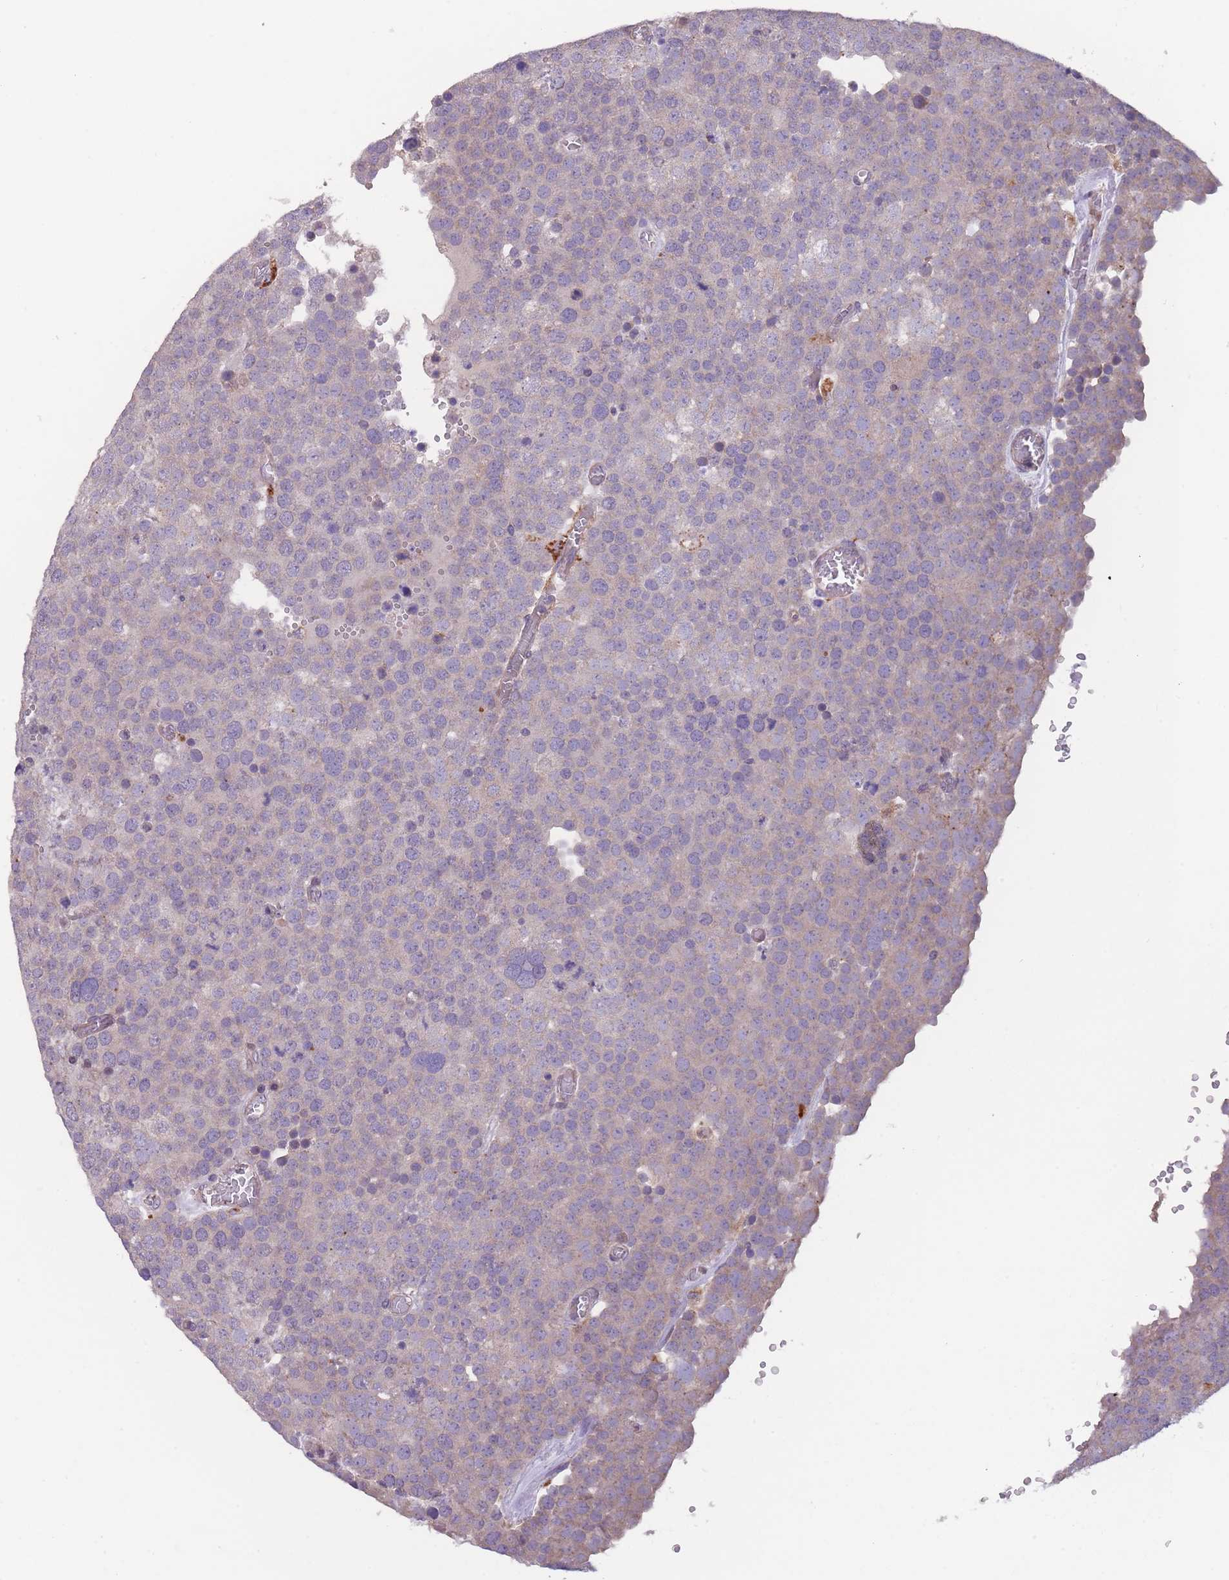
{"staining": {"intensity": "negative", "quantity": "none", "location": "none"}, "tissue": "testis cancer", "cell_type": "Tumor cells", "image_type": "cancer", "snomed": [{"axis": "morphology", "description": "Normal tissue, NOS"}, {"axis": "morphology", "description": "Seminoma, NOS"}, {"axis": "topography", "description": "Testis"}], "caption": "An immunohistochemistry histopathology image of testis cancer (seminoma) is shown. There is no staining in tumor cells of testis cancer (seminoma).", "gene": "ITPKC", "patient": {"sex": "male", "age": 71}}